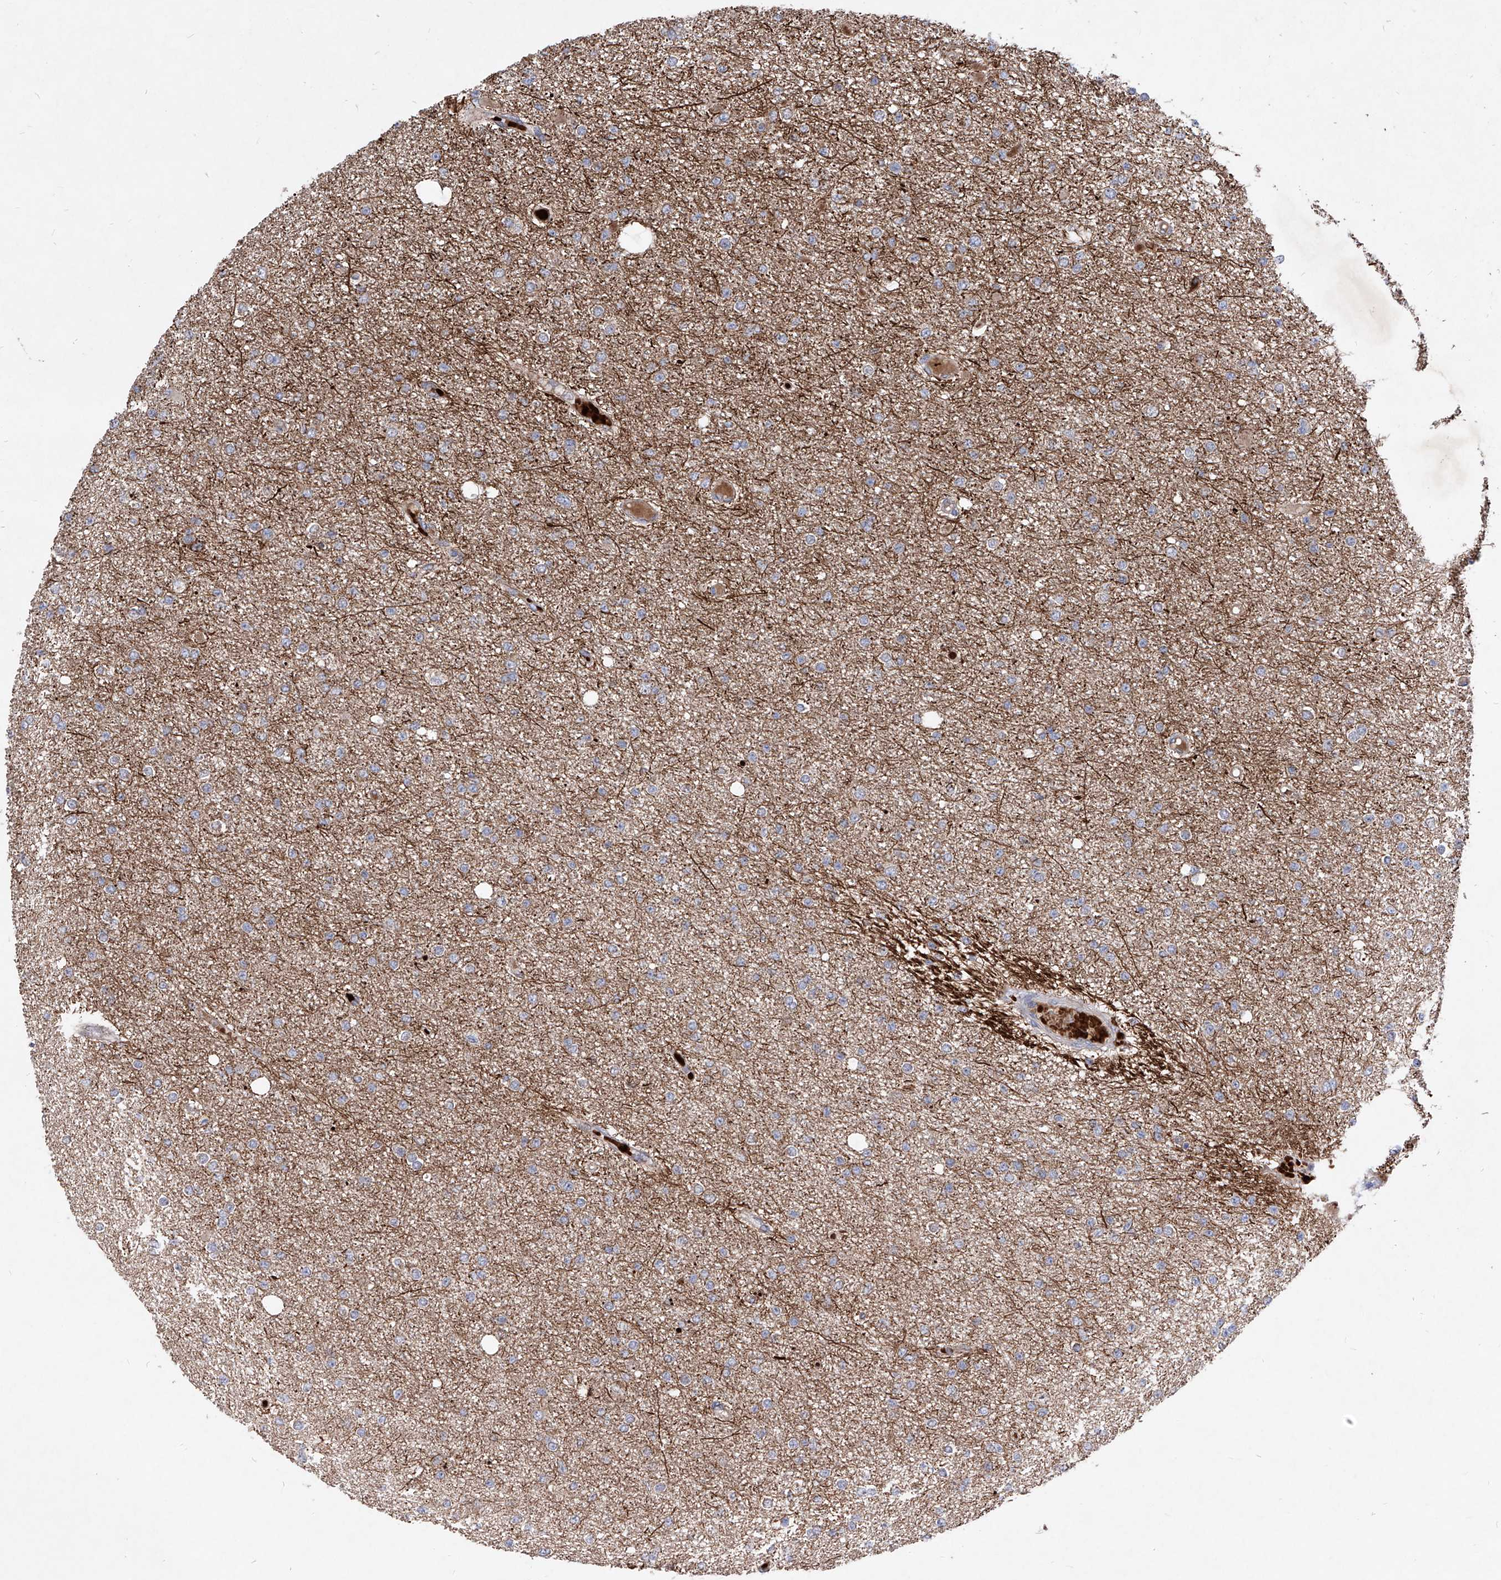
{"staining": {"intensity": "weak", "quantity": "<25%", "location": "cytoplasmic/membranous"}, "tissue": "glioma", "cell_type": "Tumor cells", "image_type": "cancer", "snomed": [{"axis": "morphology", "description": "Glioma, malignant, Low grade"}, {"axis": "topography", "description": "Brain"}], "caption": "Tumor cells are negative for protein expression in human glioma.", "gene": "SEMA6A", "patient": {"sex": "female", "age": 22}}